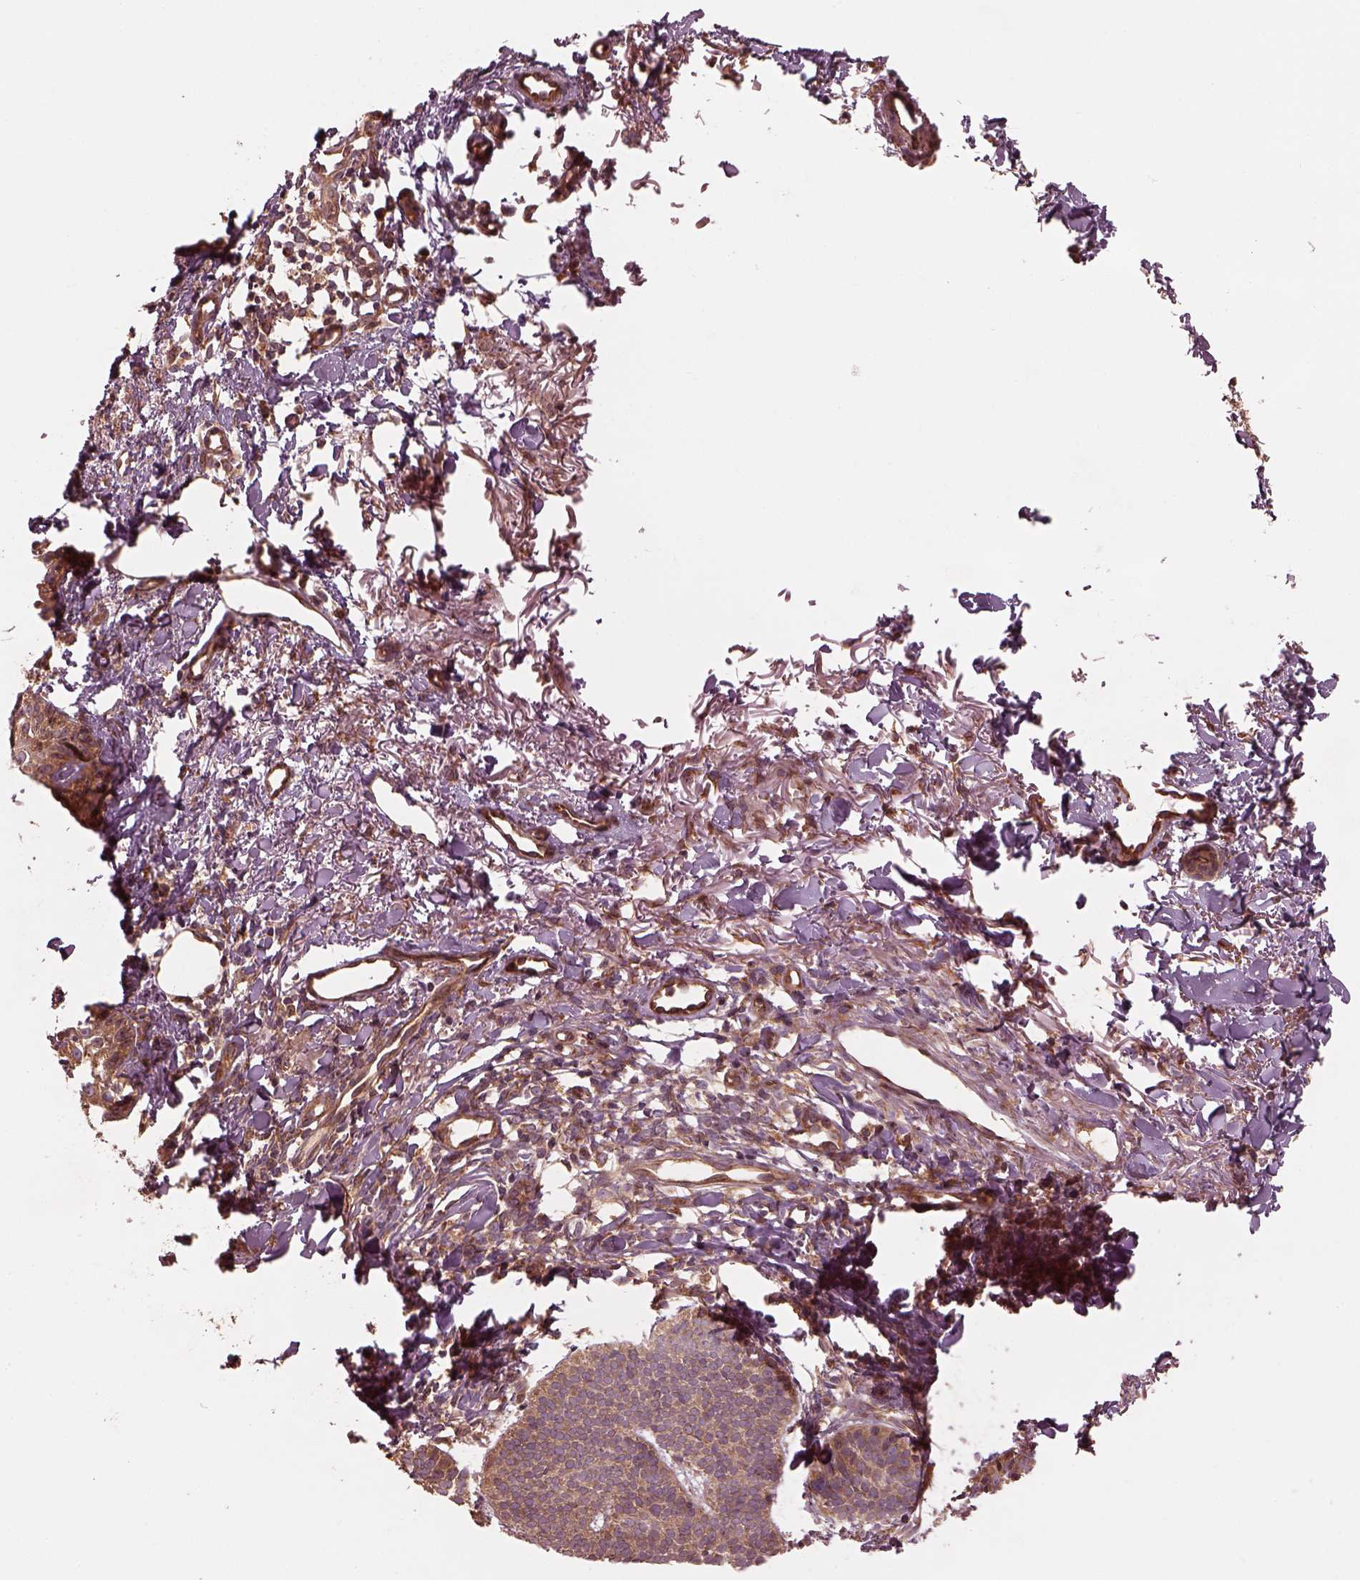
{"staining": {"intensity": "moderate", "quantity": ">75%", "location": "cytoplasmic/membranous"}, "tissue": "skin cancer", "cell_type": "Tumor cells", "image_type": "cancer", "snomed": [{"axis": "morphology", "description": "Basal cell carcinoma"}, {"axis": "topography", "description": "Skin"}], "caption": "Immunohistochemistry photomicrograph of neoplastic tissue: human basal cell carcinoma (skin) stained using IHC exhibits medium levels of moderate protein expression localized specifically in the cytoplasmic/membranous of tumor cells, appearing as a cytoplasmic/membranous brown color.", "gene": "PIK3R2", "patient": {"sex": "male", "age": 72}}